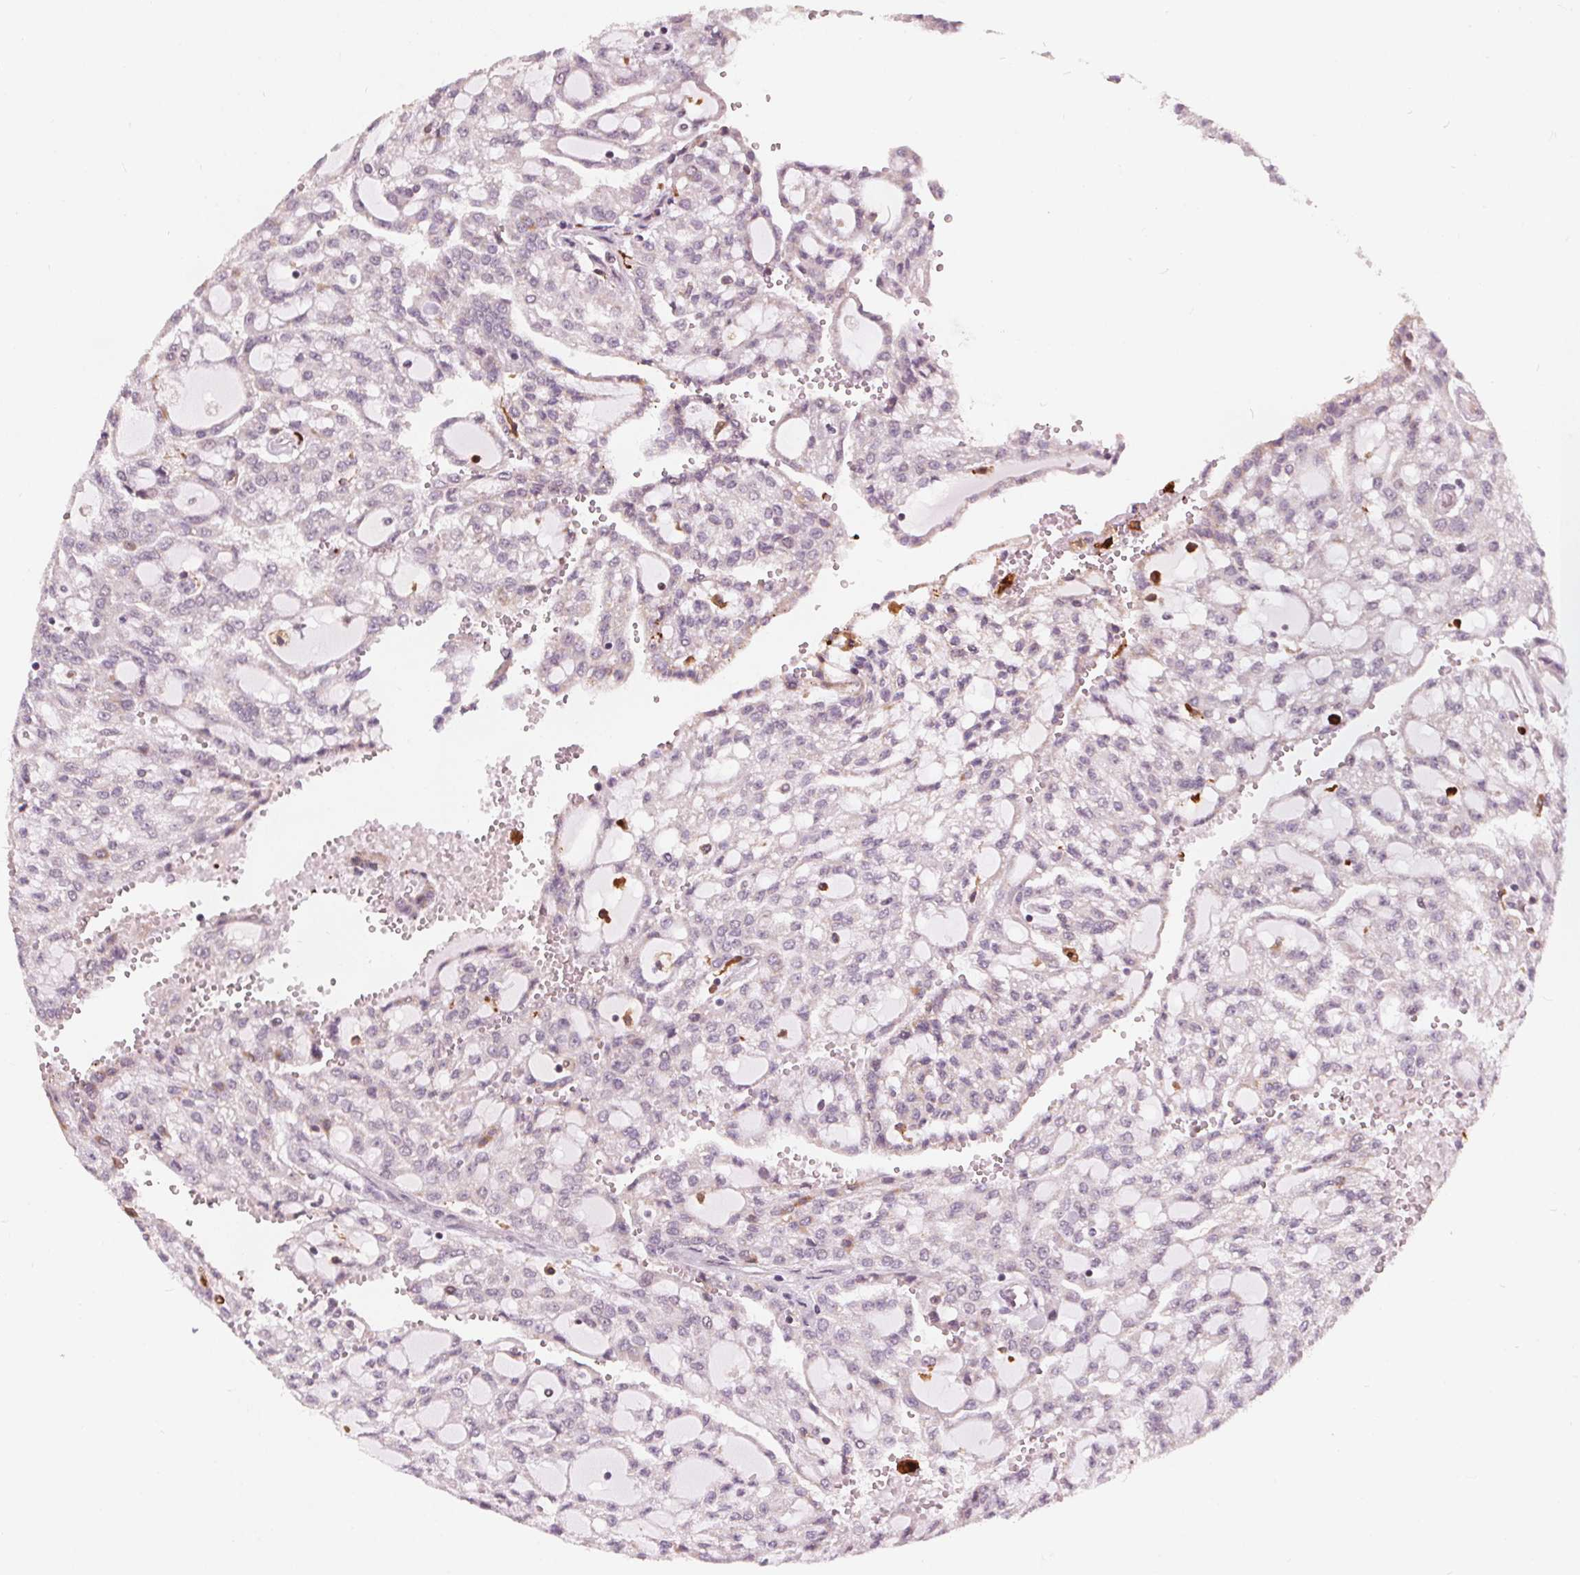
{"staining": {"intensity": "negative", "quantity": "none", "location": "none"}, "tissue": "renal cancer", "cell_type": "Tumor cells", "image_type": "cancer", "snomed": [{"axis": "morphology", "description": "Adenocarcinoma, NOS"}, {"axis": "topography", "description": "Kidney"}], "caption": "This histopathology image is of adenocarcinoma (renal) stained with immunohistochemistry (IHC) to label a protein in brown with the nuclei are counter-stained blue. There is no positivity in tumor cells.", "gene": "DPM2", "patient": {"sex": "male", "age": 63}}